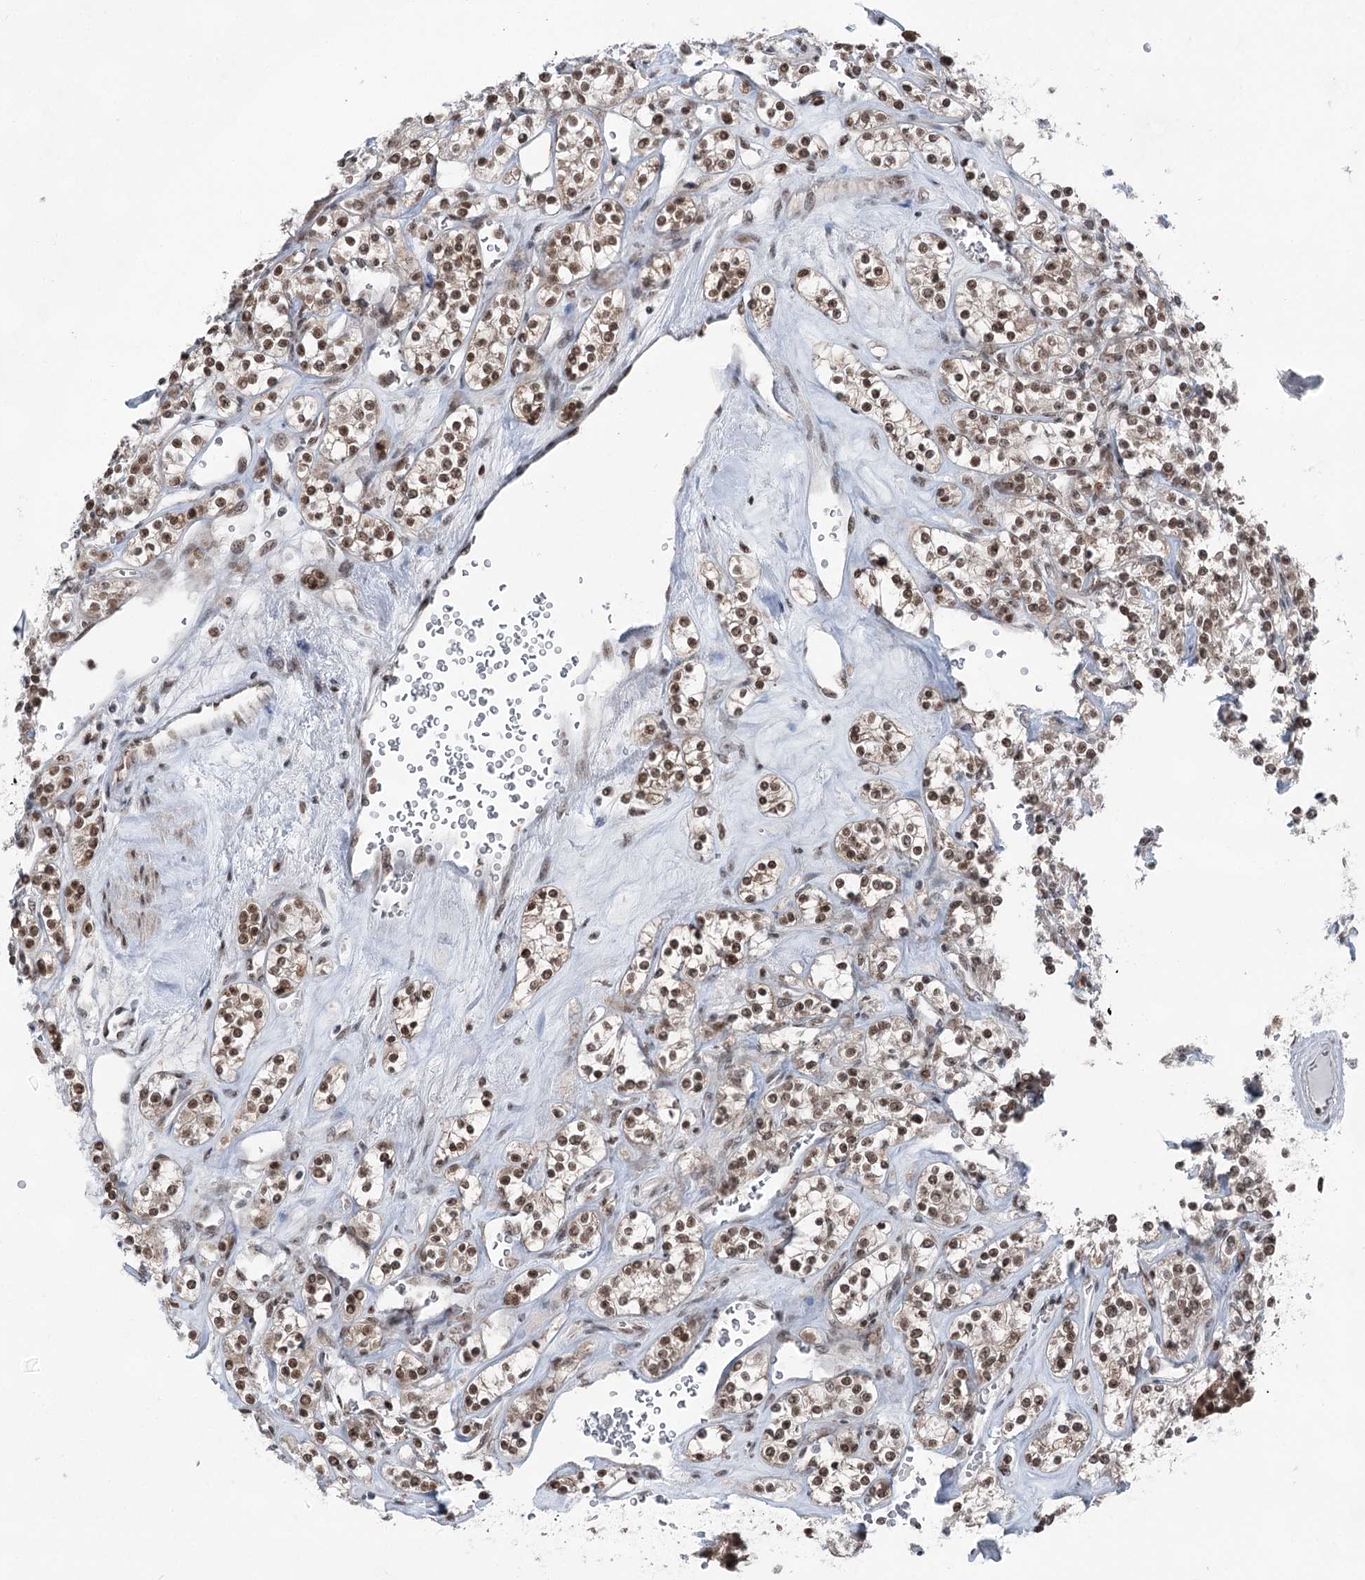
{"staining": {"intensity": "moderate", "quantity": ">75%", "location": "nuclear"}, "tissue": "renal cancer", "cell_type": "Tumor cells", "image_type": "cancer", "snomed": [{"axis": "morphology", "description": "Adenocarcinoma, NOS"}, {"axis": "topography", "description": "Kidney"}], "caption": "A medium amount of moderate nuclear positivity is appreciated in about >75% of tumor cells in renal adenocarcinoma tissue. (DAB IHC with brightfield microscopy, high magnification).", "gene": "ZCCHC8", "patient": {"sex": "male", "age": 77}}